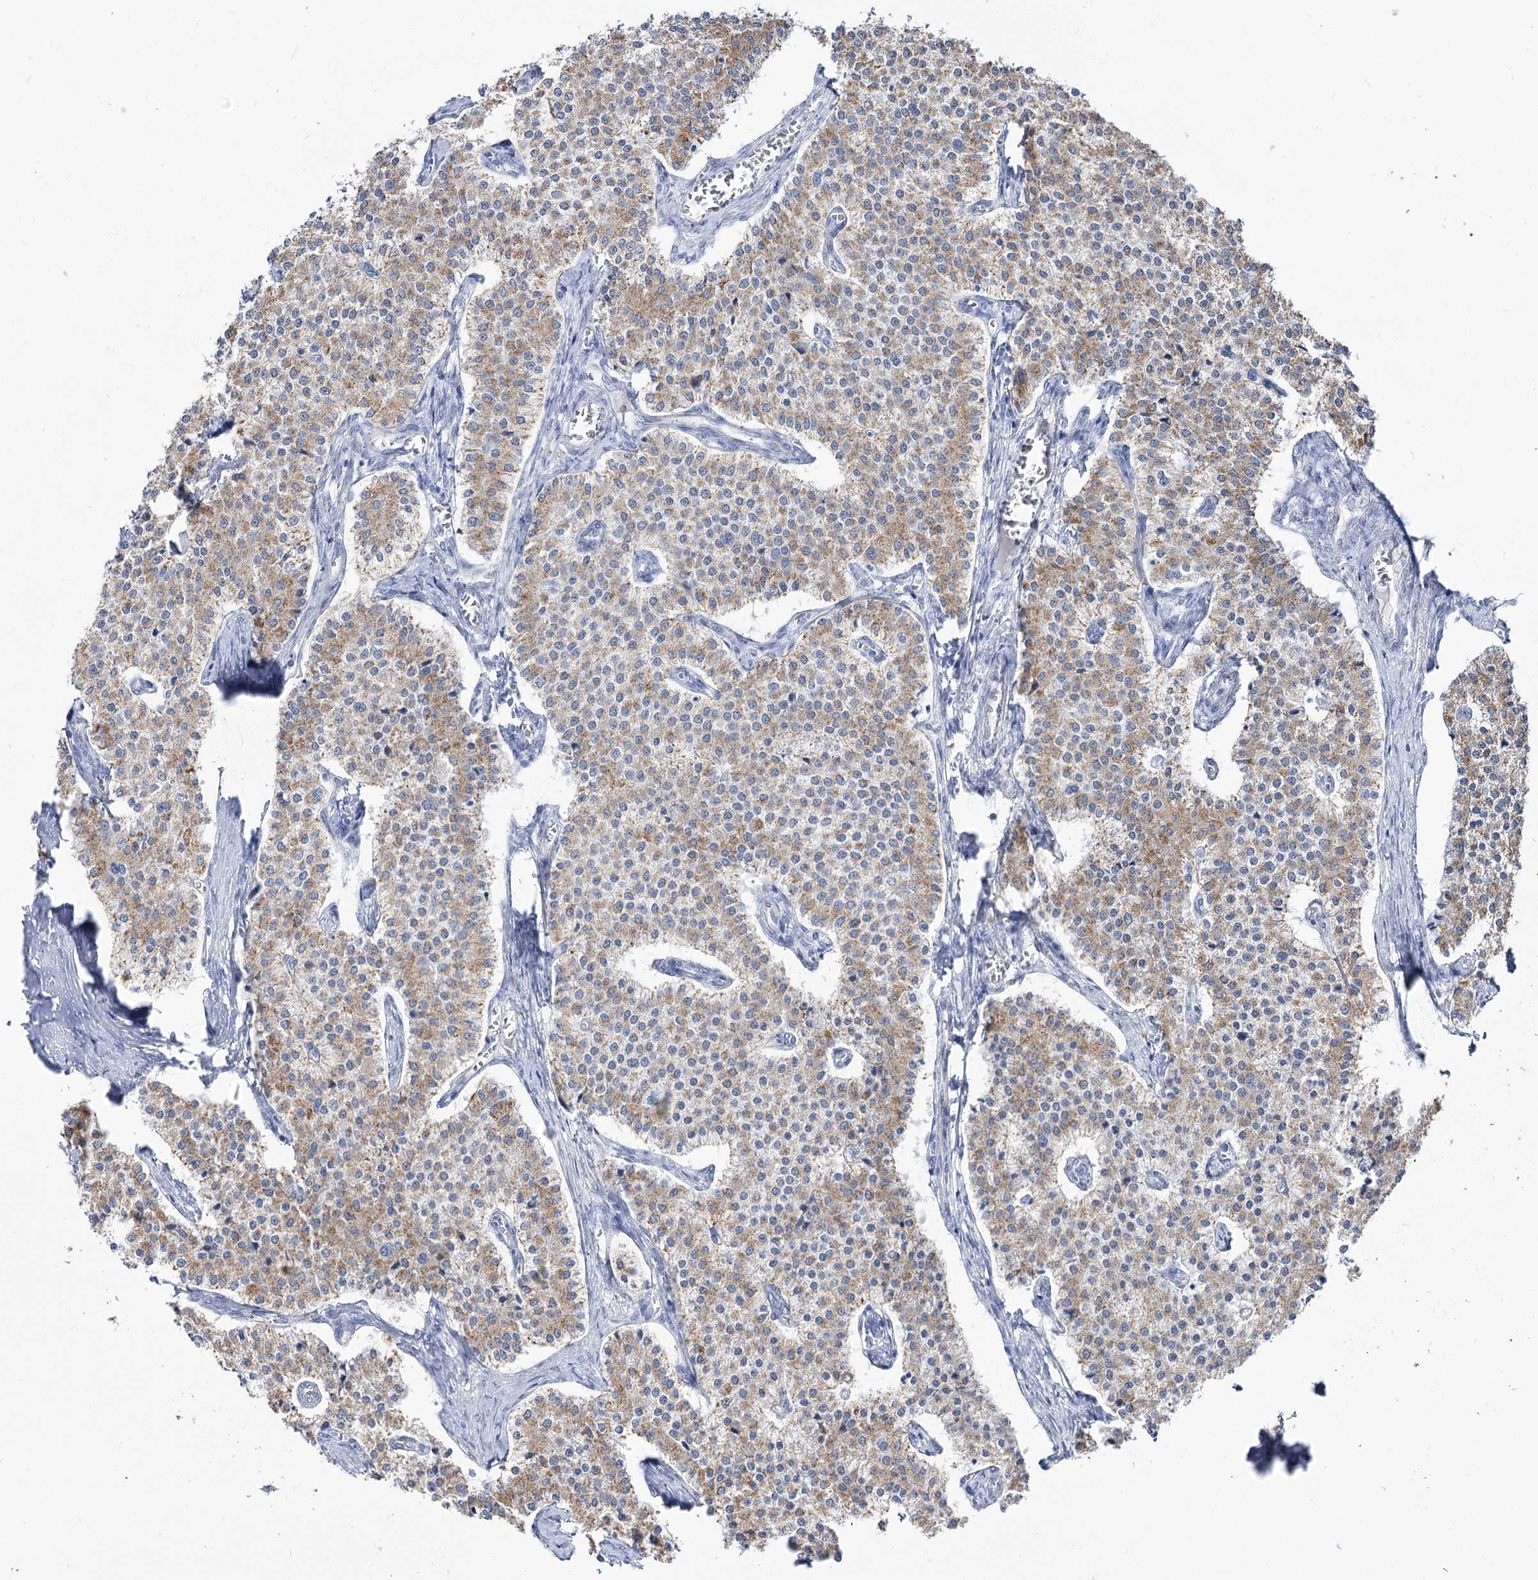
{"staining": {"intensity": "moderate", "quantity": "25%-75%", "location": "cytoplasmic/membranous"}, "tissue": "carcinoid", "cell_type": "Tumor cells", "image_type": "cancer", "snomed": [{"axis": "morphology", "description": "Carcinoid, malignant, NOS"}, {"axis": "topography", "description": "Colon"}], "caption": "There is medium levels of moderate cytoplasmic/membranous positivity in tumor cells of carcinoid (malignant), as demonstrated by immunohistochemical staining (brown color).", "gene": "SUOX", "patient": {"sex": "female", "age": 52}}